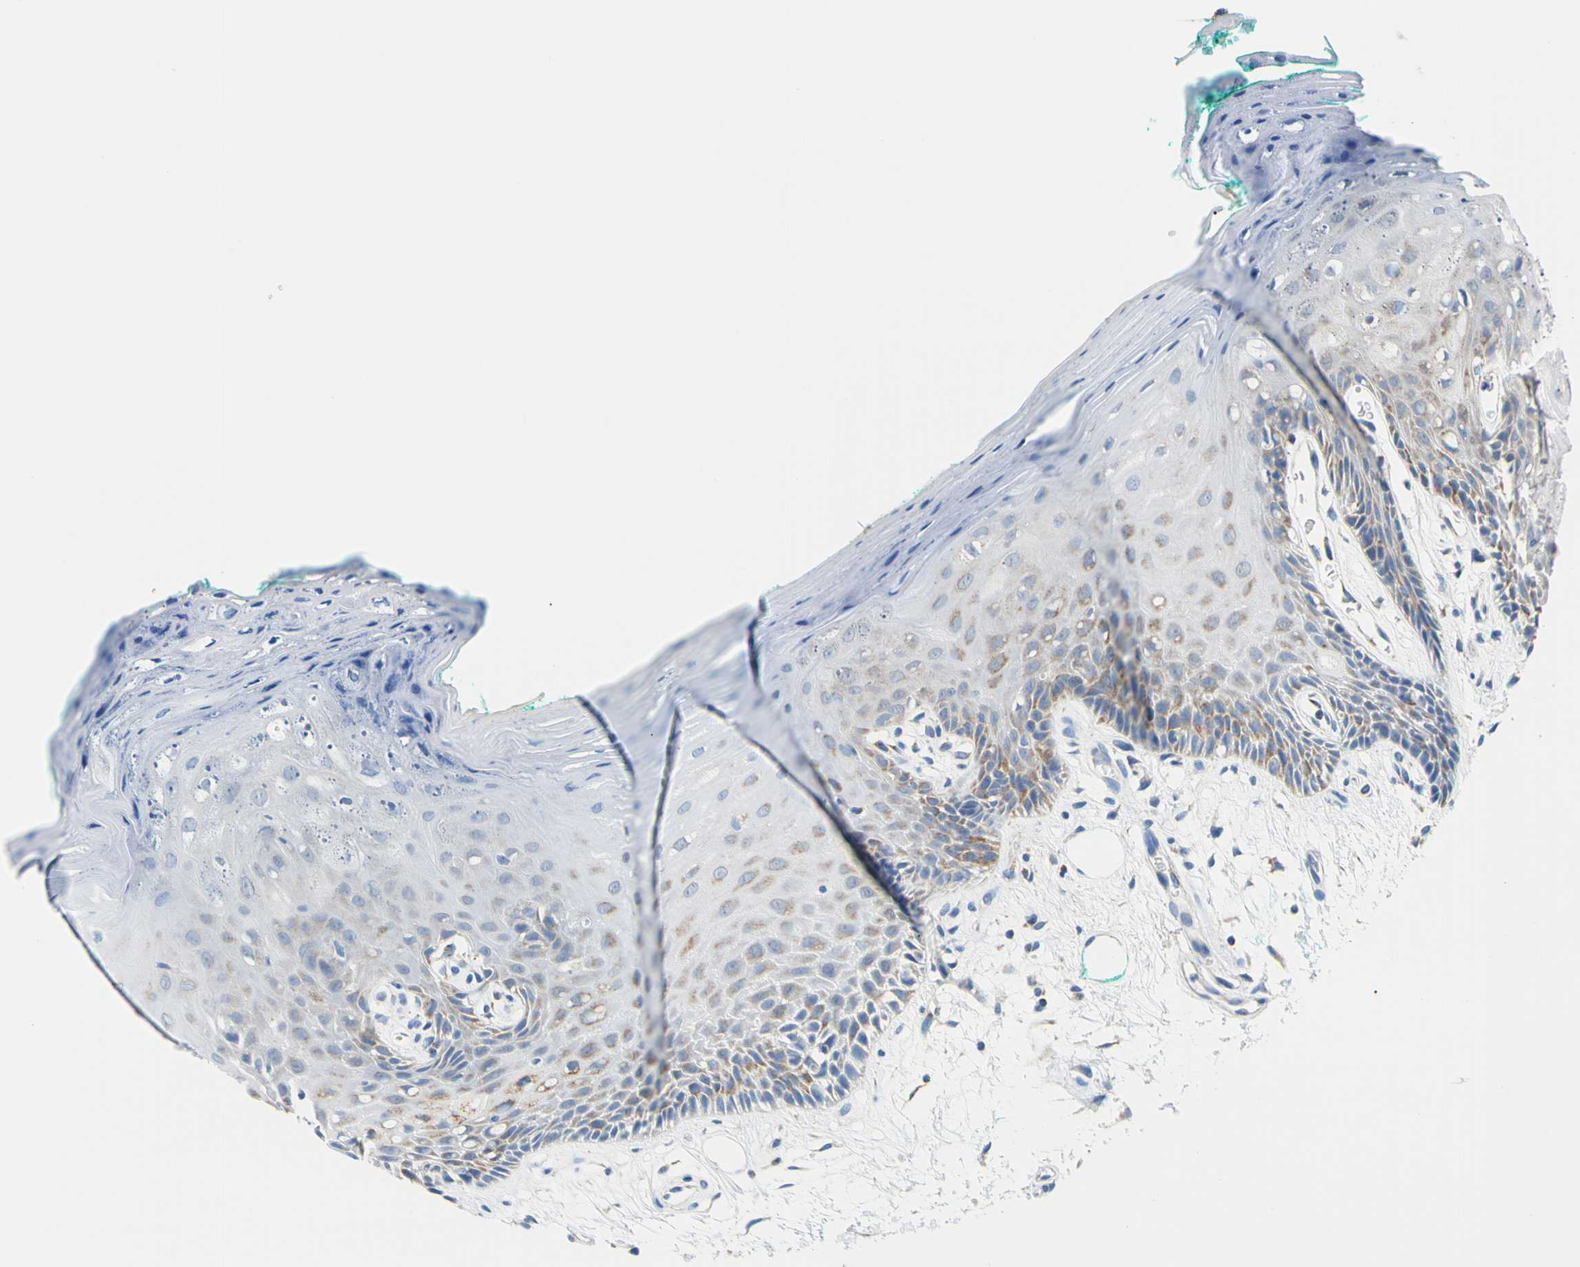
{"staining": {"intensity": "moderate", "quantity": "<25%", "location": "cytoplasmic/membranous"}, "tissue": "oral mucosa", "cell_type": "Squamous epithelial cells", "image_type": "normal", "snomed": [{"axis": "morphology", "description": "Normal tissue, NOS"}, {"axis": "topography", "description": "Skeletal muscle"}, {"axis": "topography", "description": "Oral tissue"}, {"axis": "topography", "description": "Peripheral nerve tissue"}], "caption": "High-power microscopy captured an immunohistochemistry (IHC) histopathology image of unremarkable oral mucosa, revealing moderate cytoplasmic/membranous staining in approximately <25% of squamous epithelial cells. The staining was performed using DAB (3,3'-diaminobenzidine) to visualize the protein expression in brown, while the nuclei were stained in blue with hematoxylin (Magnification: 20x).", "gene": "CLPP", "patient": {"sex": "female", "age": 84}}